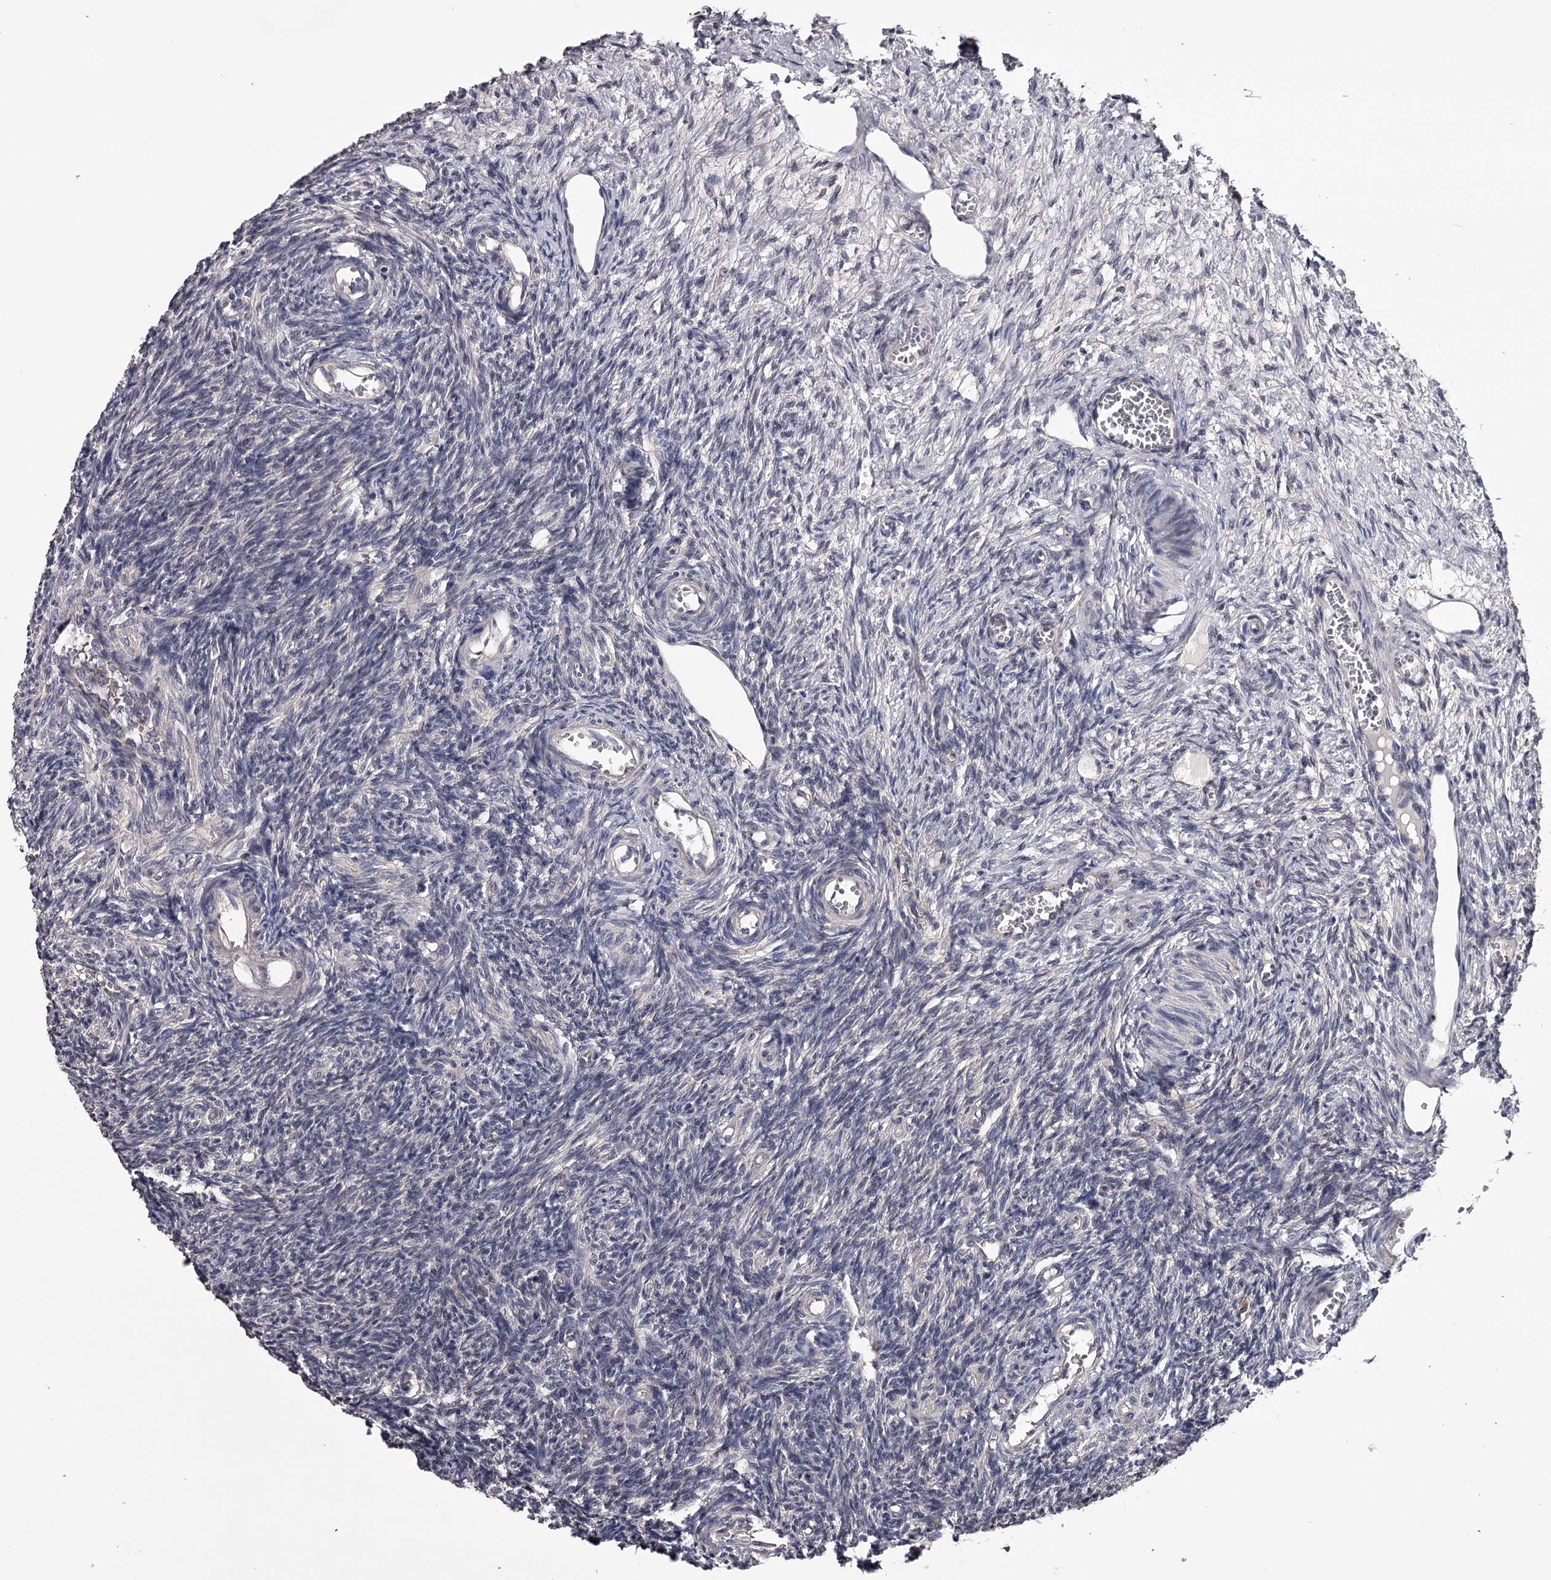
{"staining": {"intensity": "negative", "quantity": "none", "location": "none"}, "tissue": "ovary", "cell_type": "Ovarian stroma cells", "image_type": "normal", "snomed": [{"axis": "morphology", "description": "Normal tissue, NOS"}, {"axis": "topography", "description": "Ovary"}], "caption": "Ovary stained for a protein using immunohistochemistry (IHC) displays no staining ovarian stroma cells.", "gene": "GSTO1", "patient": {"sex": "female", "age": 27}}